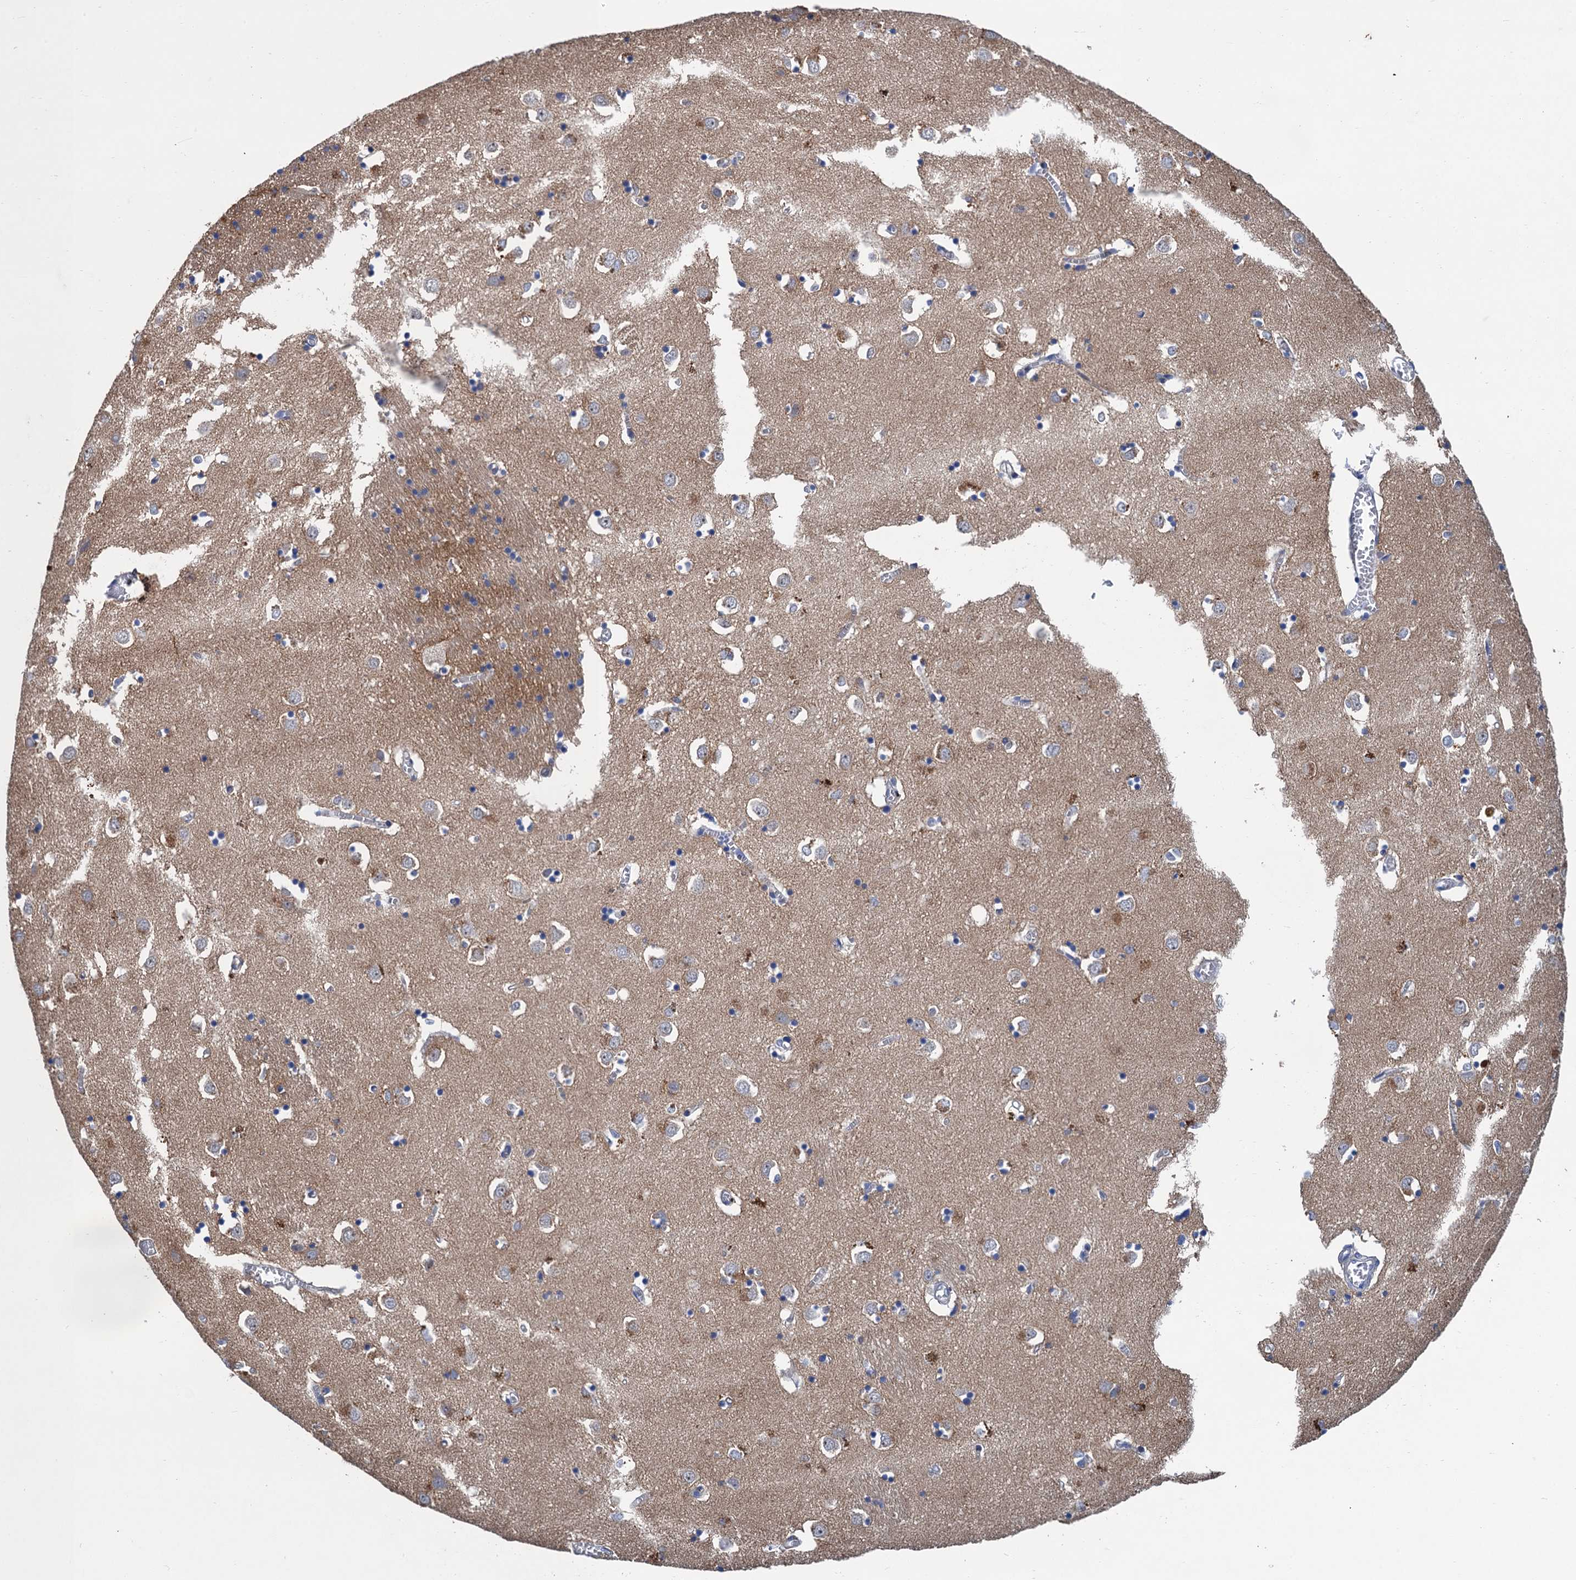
{"staining": {"intensity": "weak", "quantity": "<25%", "location": "cytoplasmic/membranous"}, "tissue": "caudate", "cell_type": "Glial cells", "image_type": "normal", "snomed": [{"axis": "morphology", "description": "Normal tissue, NOS"}, {"axis": "topography", "description": "Lateral ventricle wall"}], "caption": "Immunohistochemistry (IHC) histopathology image of benign caudate: human caudate stained with DAB (3,3'-diaminobenzidine) exhibits no significant protein expression in glial cells.", "gene": "TRAF7", "patient": {"sex": "male", "age": 70}}